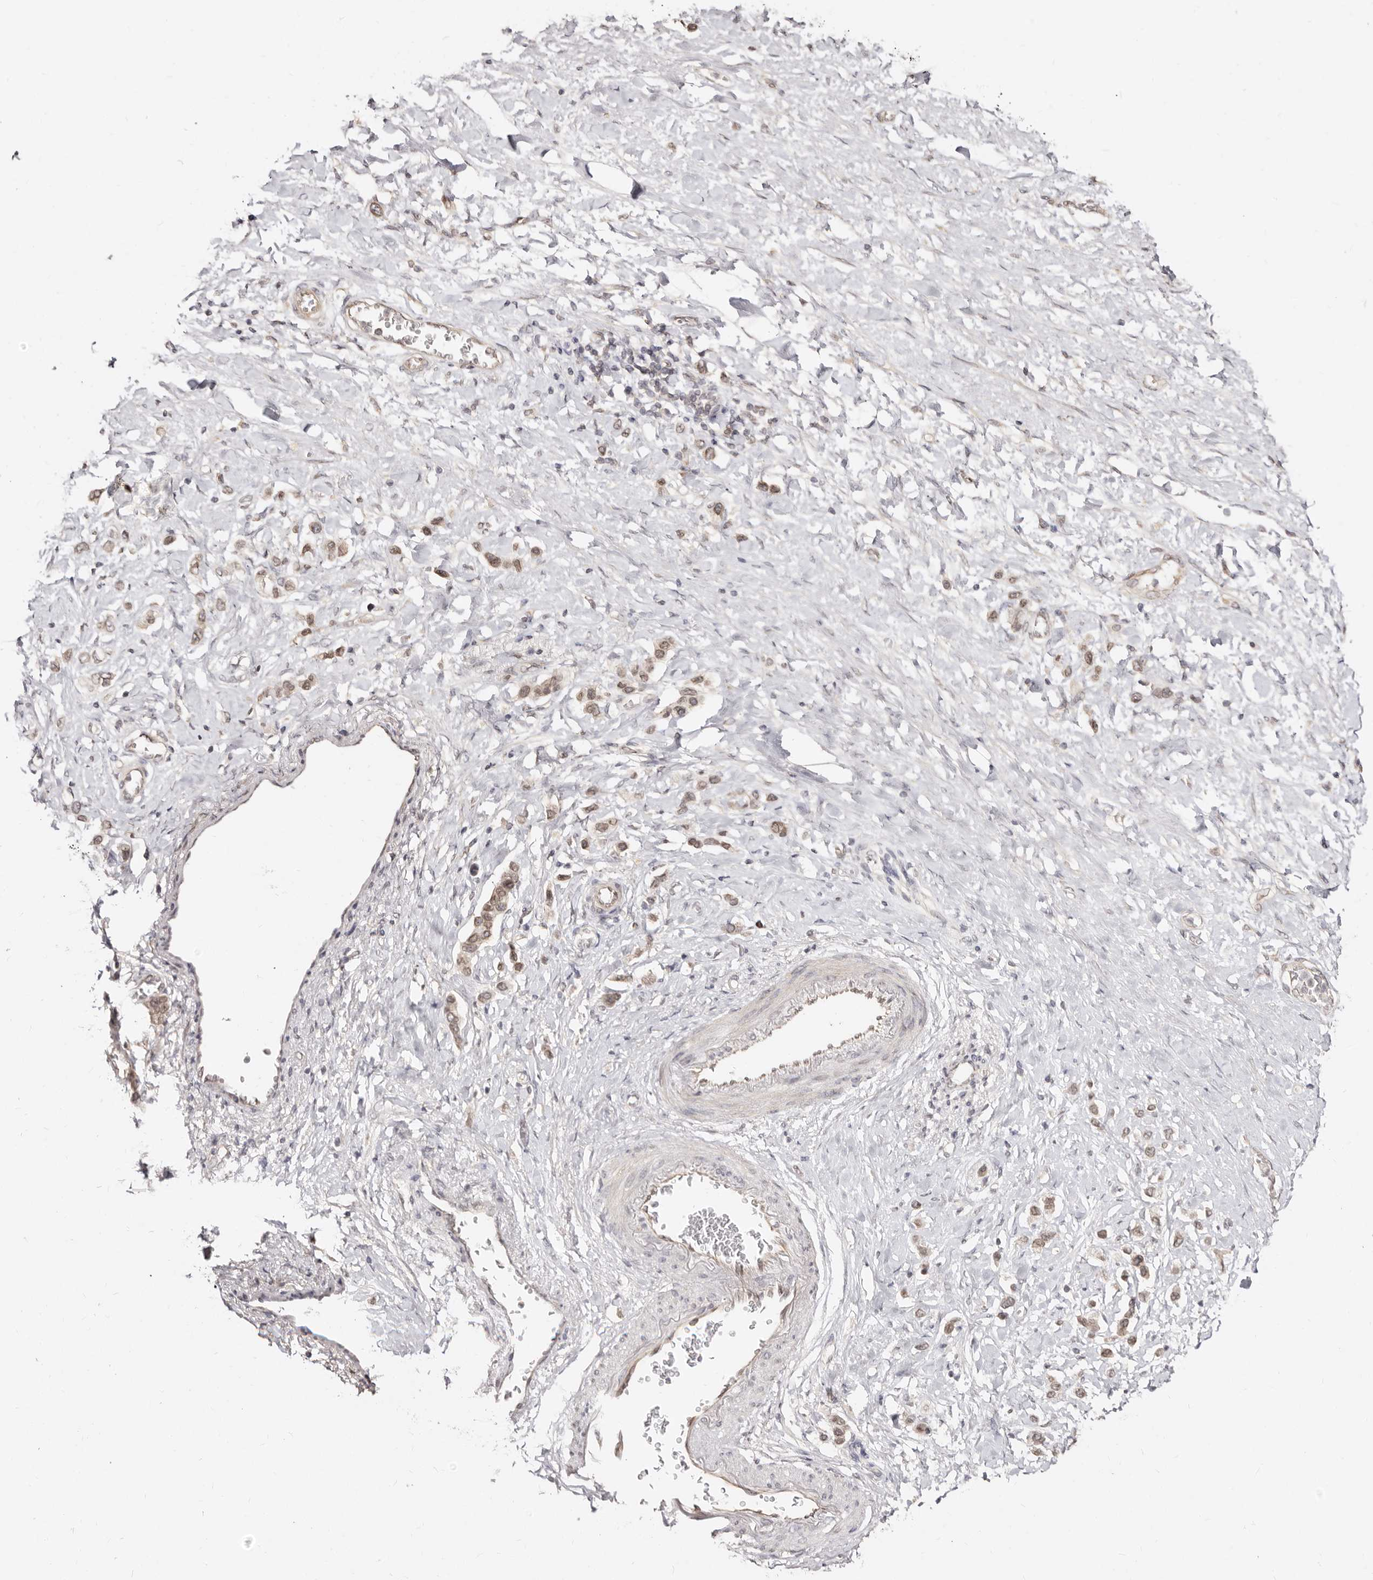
{"staining": {"intensity": "moderate", "quantity": ">75%", "location": "nuclear"}, "tissue": "stomach cancer", "cell_type": "Tumor cells", "image_type": "cancer", "snomed": [{"axis": "morphology", "description": "Adenocarcinoma, NOS"}, {"axis": "topography", "description": "Stomach"}], "caption": "Stomach adenocarcinoma stained with a brown dye exhibits moderate nuclear positive staining in about >75% of tumor cells.", "gene": "LCORL", "patient": {"sex": "female", "age": 65}}